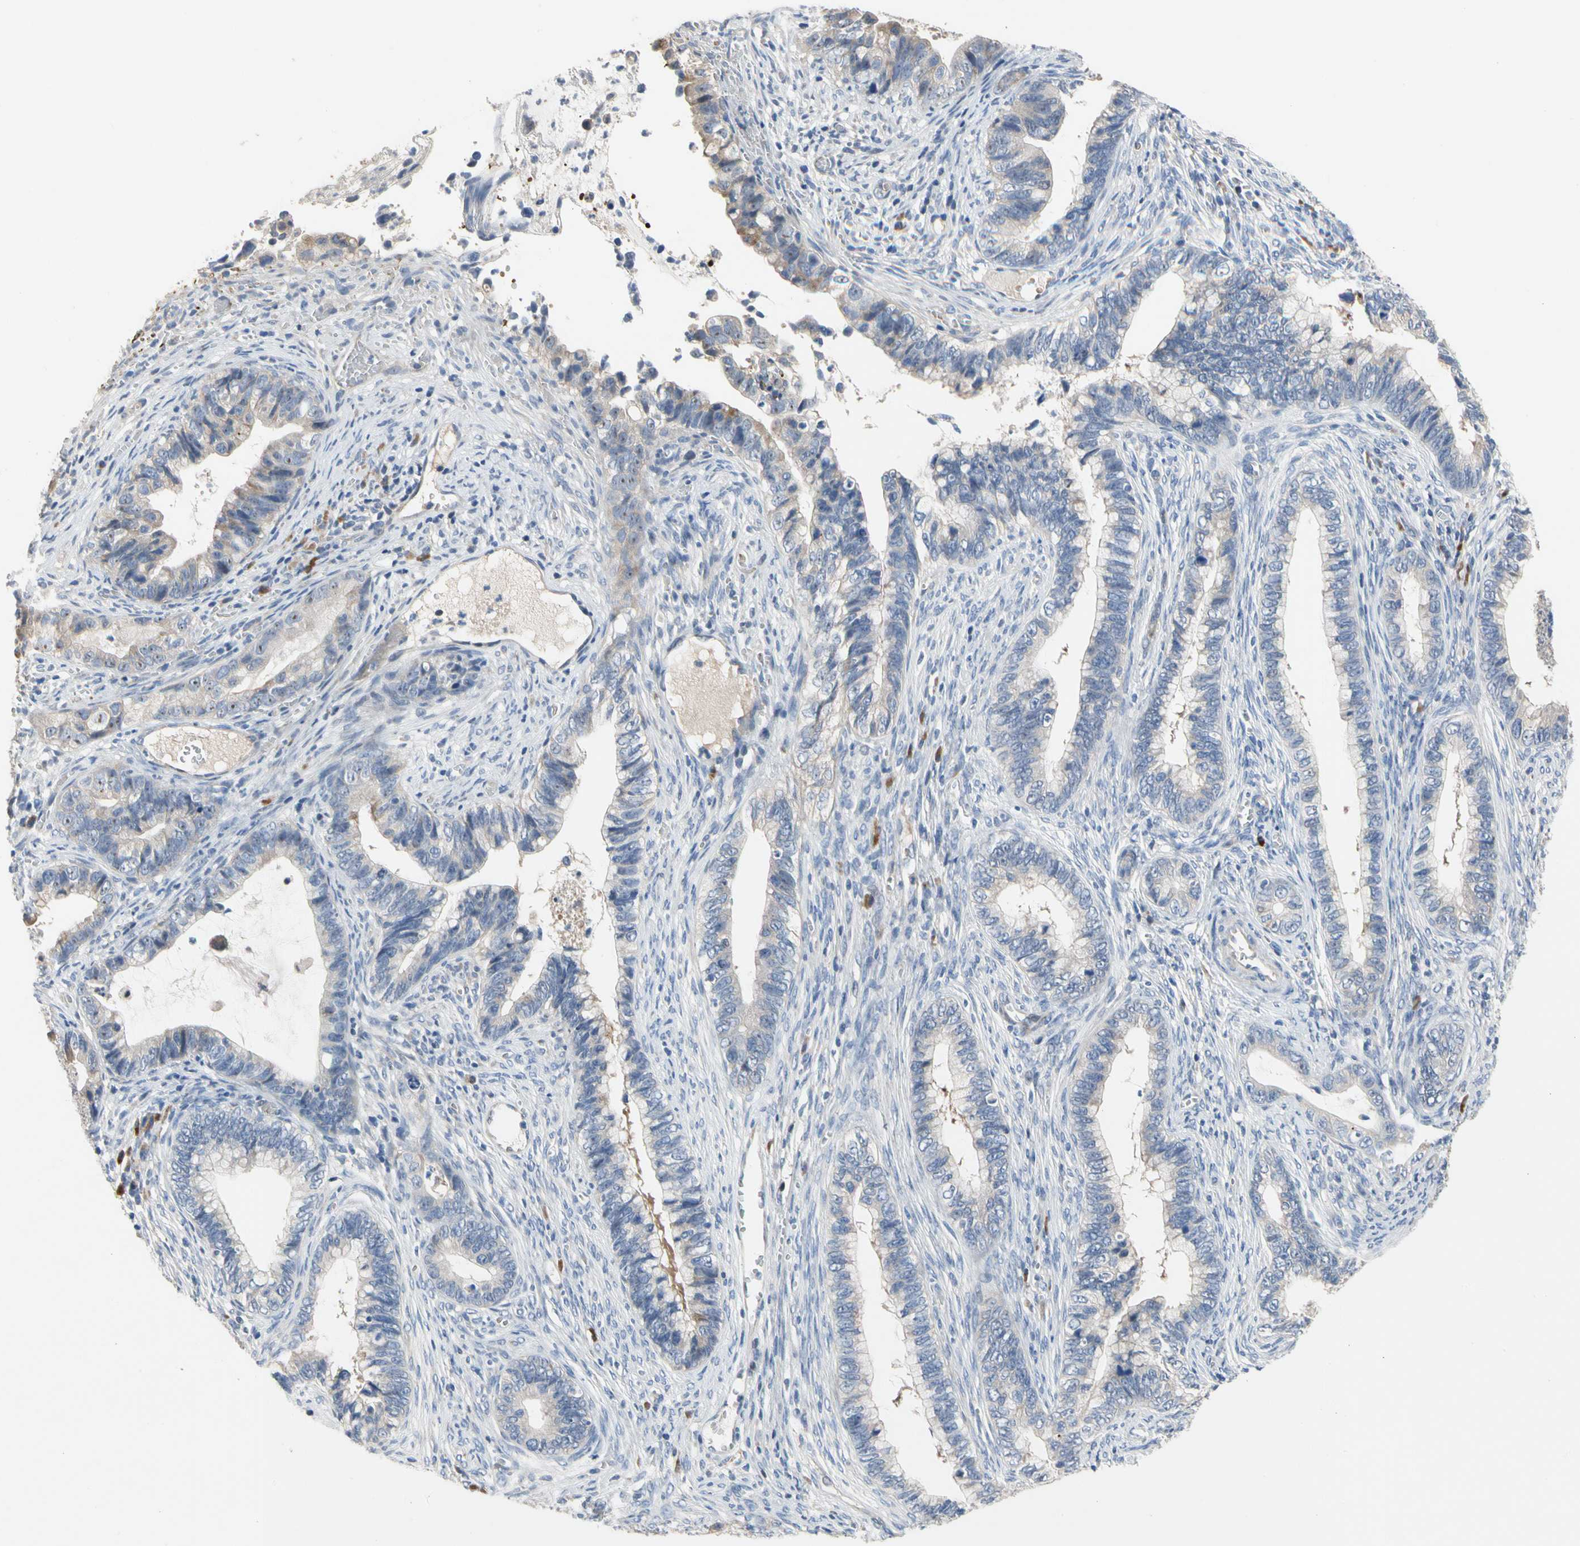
{"staining": {"intensity": "weak", "quantity": "<25%", "location": "cytoplasmic/membranous"}, "tissue": "cervical cancer", "cell_type": "Tumor cells", "image_type": "cancer", "snomed": [{"axis": "morphology", "description": "Adenocarcinoma, NOS"}, {"axis": "topography", "description": "Cervix"}], "caption": "DAB (3,3'-diaminobenzidine) immunohistochemical staining of cervical cancer (adenocarcinoma) exhibits no significant expression in tumor cells.", "gene": "HMGCR", "patient": {"sex": "female", "age": 44}}